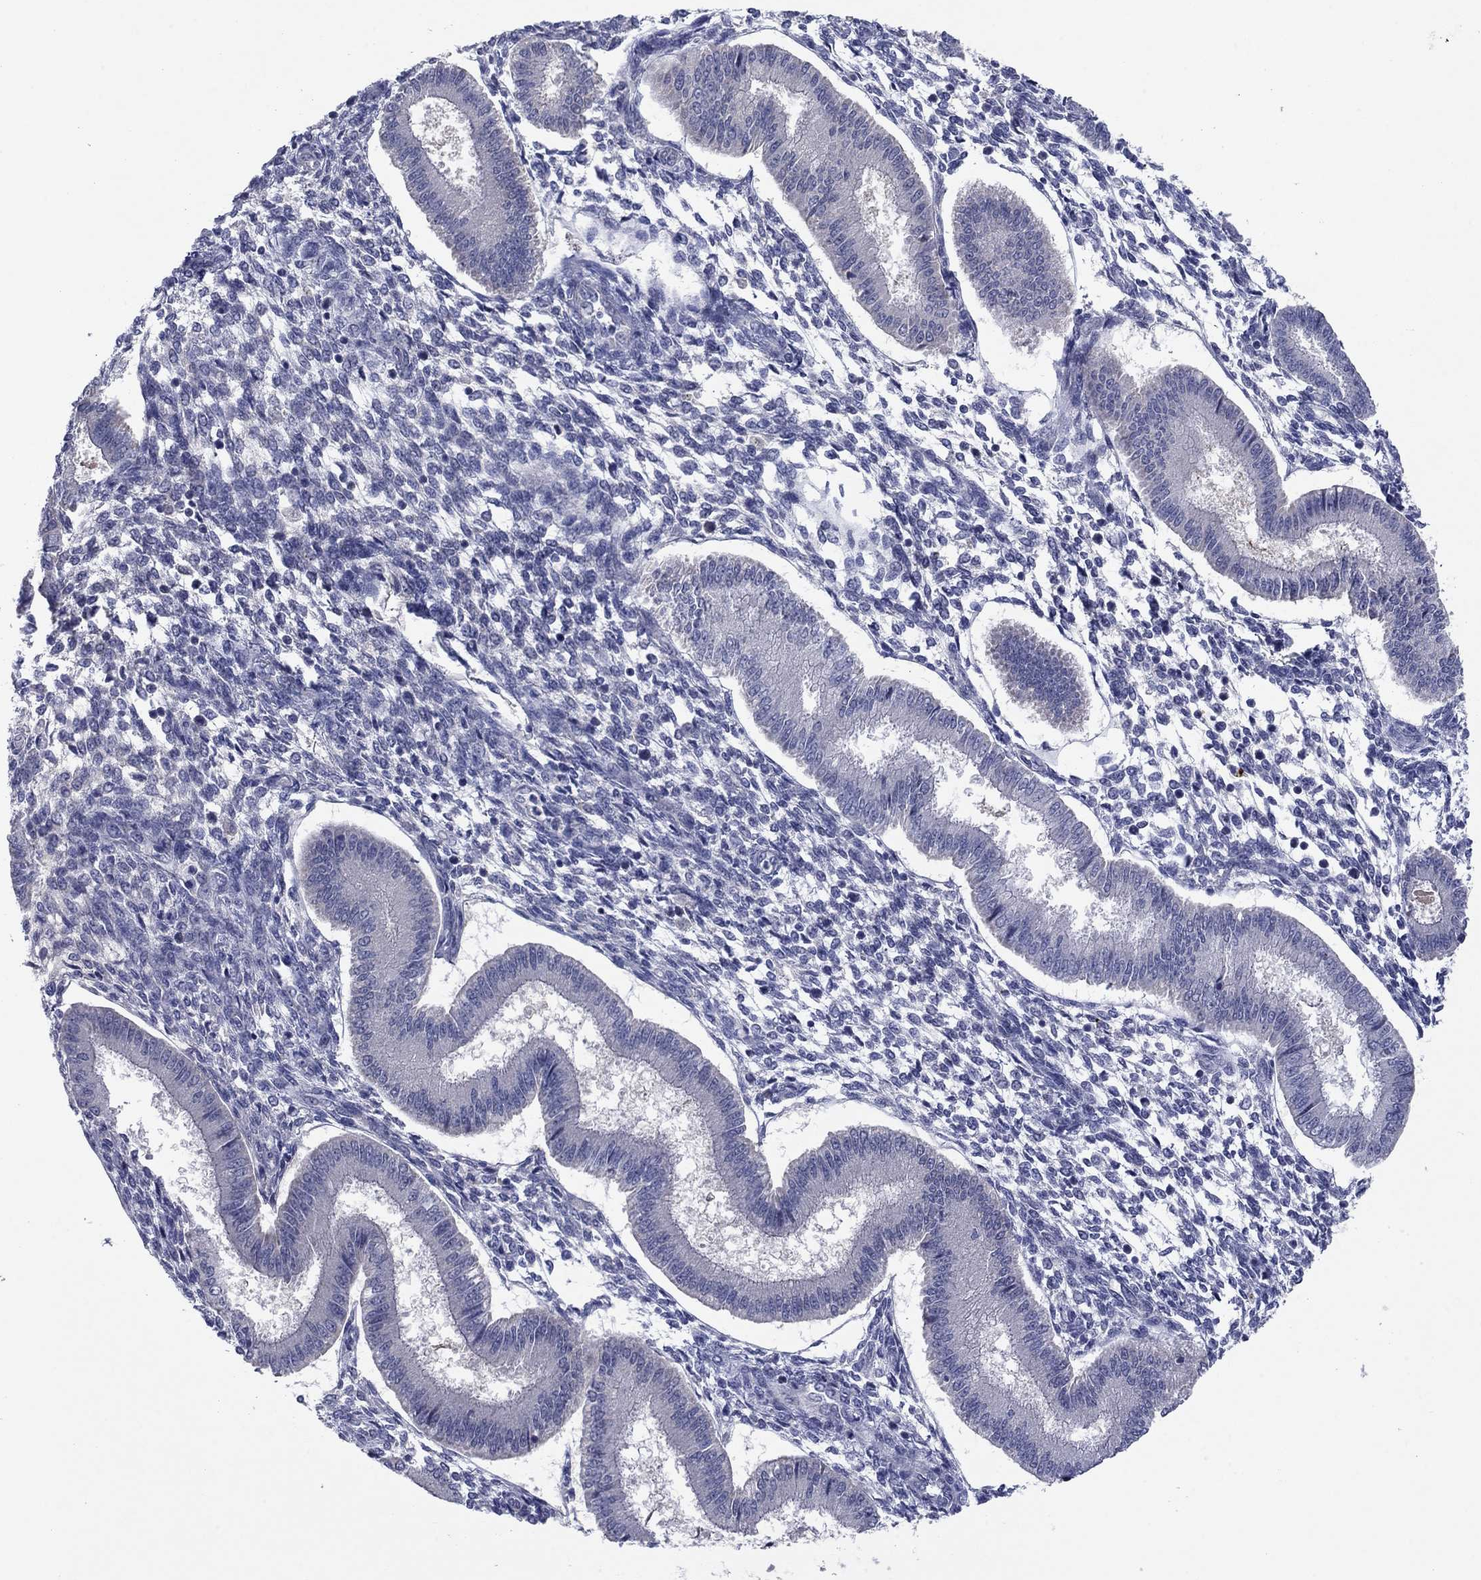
{"staining": {"intensity": "negative", "quantity": "none", "location": "none"}, "tissue": "endometrium", "cell_type": "Cells in endometrial stroma", "image_type": "normal", "snomed": [{"axis": "morphology", "description": "Normal tissue, NOS"}, {"axis": "topography", "description": "Endometrium"}], "caption": "Immunohistochemical staining of unremarkable endometrium shows no significant positivity in cells in endometrial stroma. The staining is performed using DAB (3,3'-diaminobenzidine) brown chromogen with nuclei counter-stained in using hematoxylin.", "gene": "GRHPR", "patient": {"sex": "female", "age": 43}}